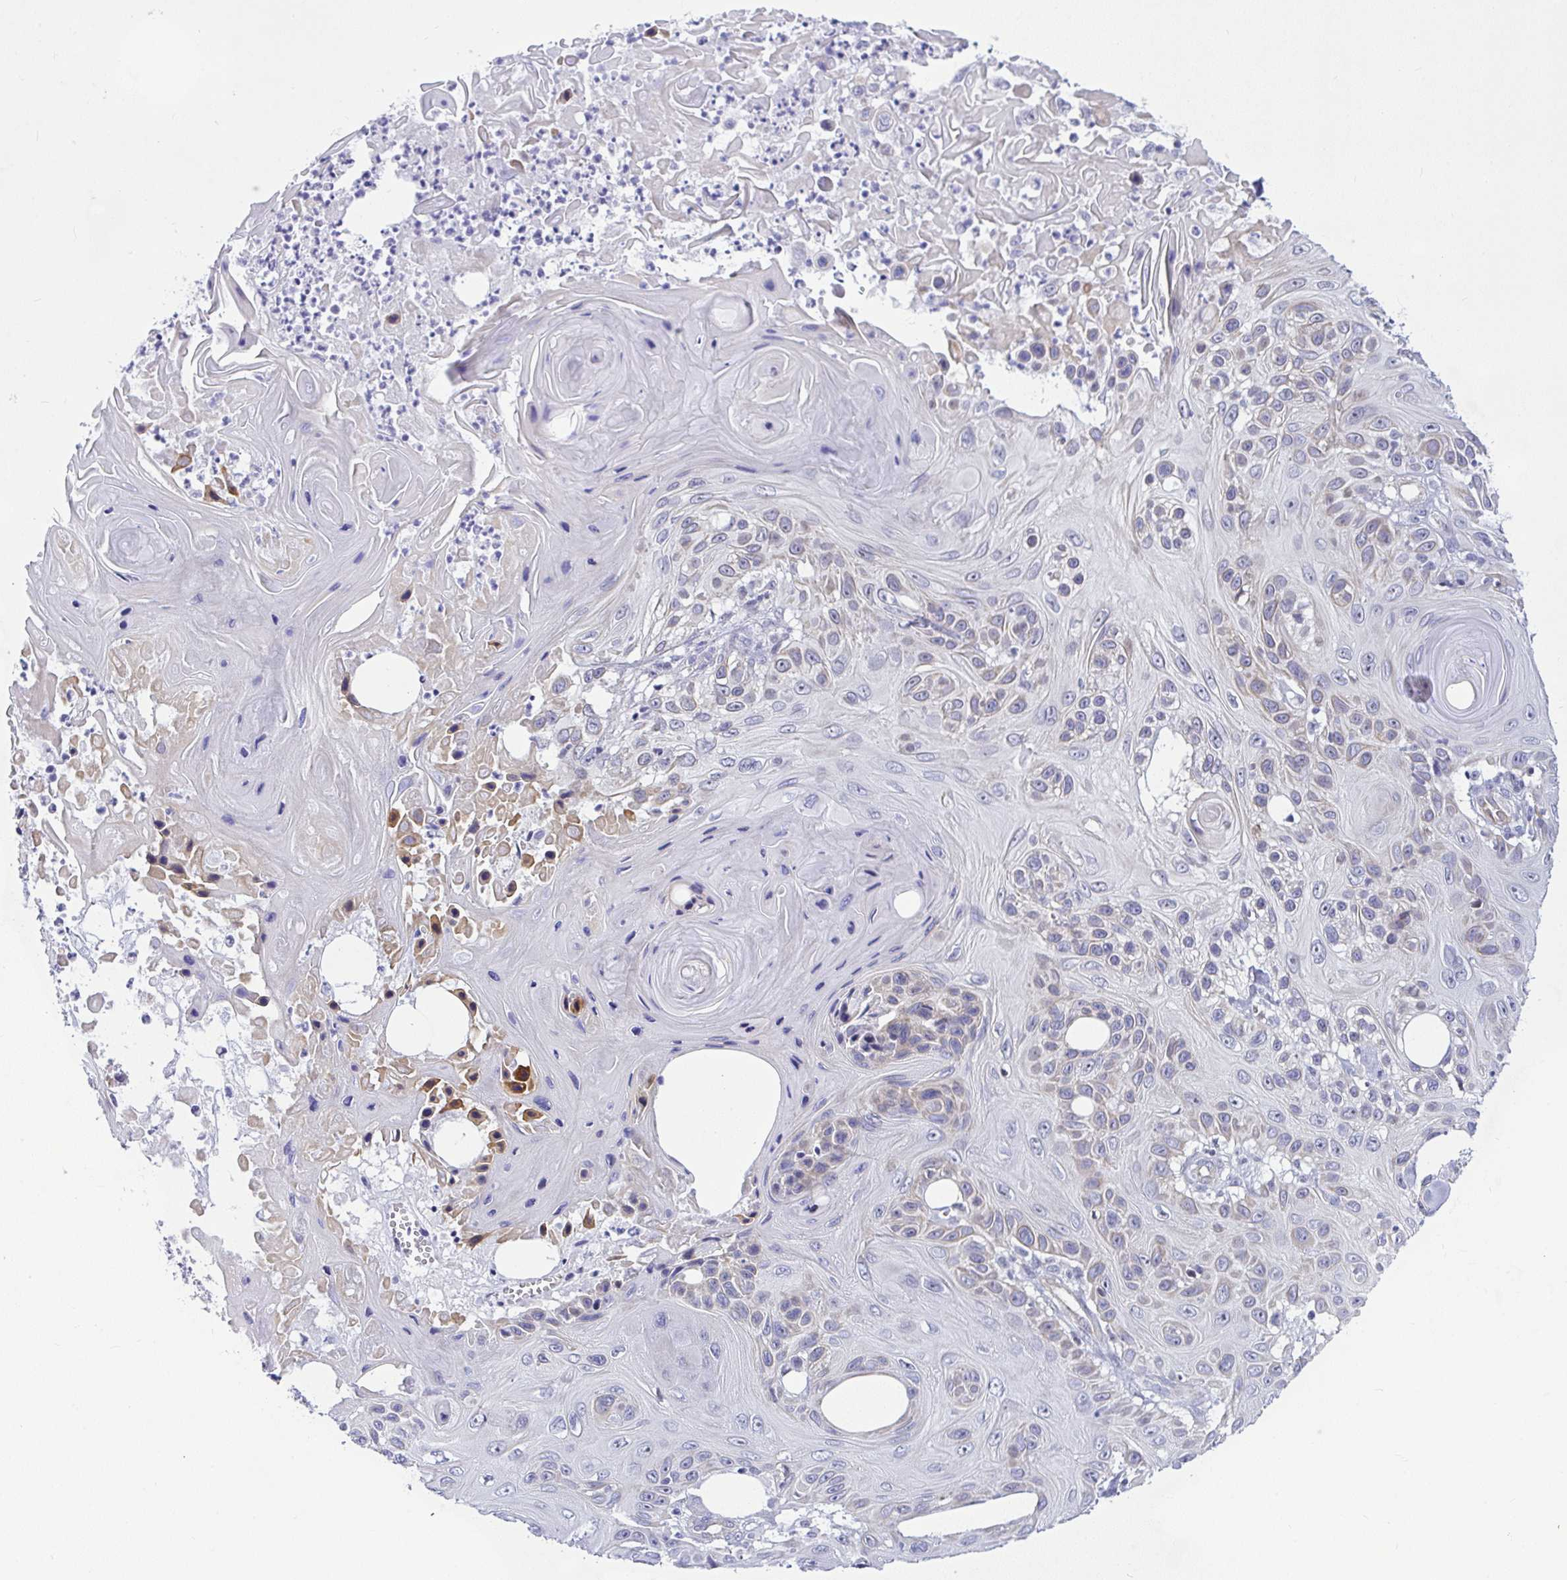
{"staining": {"intensity": "weak", "quantity": "25%-75%", "location": "cytoplasmic/membranous"}, "tissue": "skin cancer", "cell_type": "Tumor cells", "image_type": "cancer", "snomed": [{"axis": "morphology", "description": "Squamous cell carcinoma, NOS"}, {"axis": "topography", "description": "Skin"}], "caption": "Approximately 25%-75% of tumor cells in human skin cancer show weak cytoplasmic/membranous protein staining as visualized by brown immunohistochemical staining.", "gene": "NFXL1", "patient": {"sex": "male", "age": 82}}